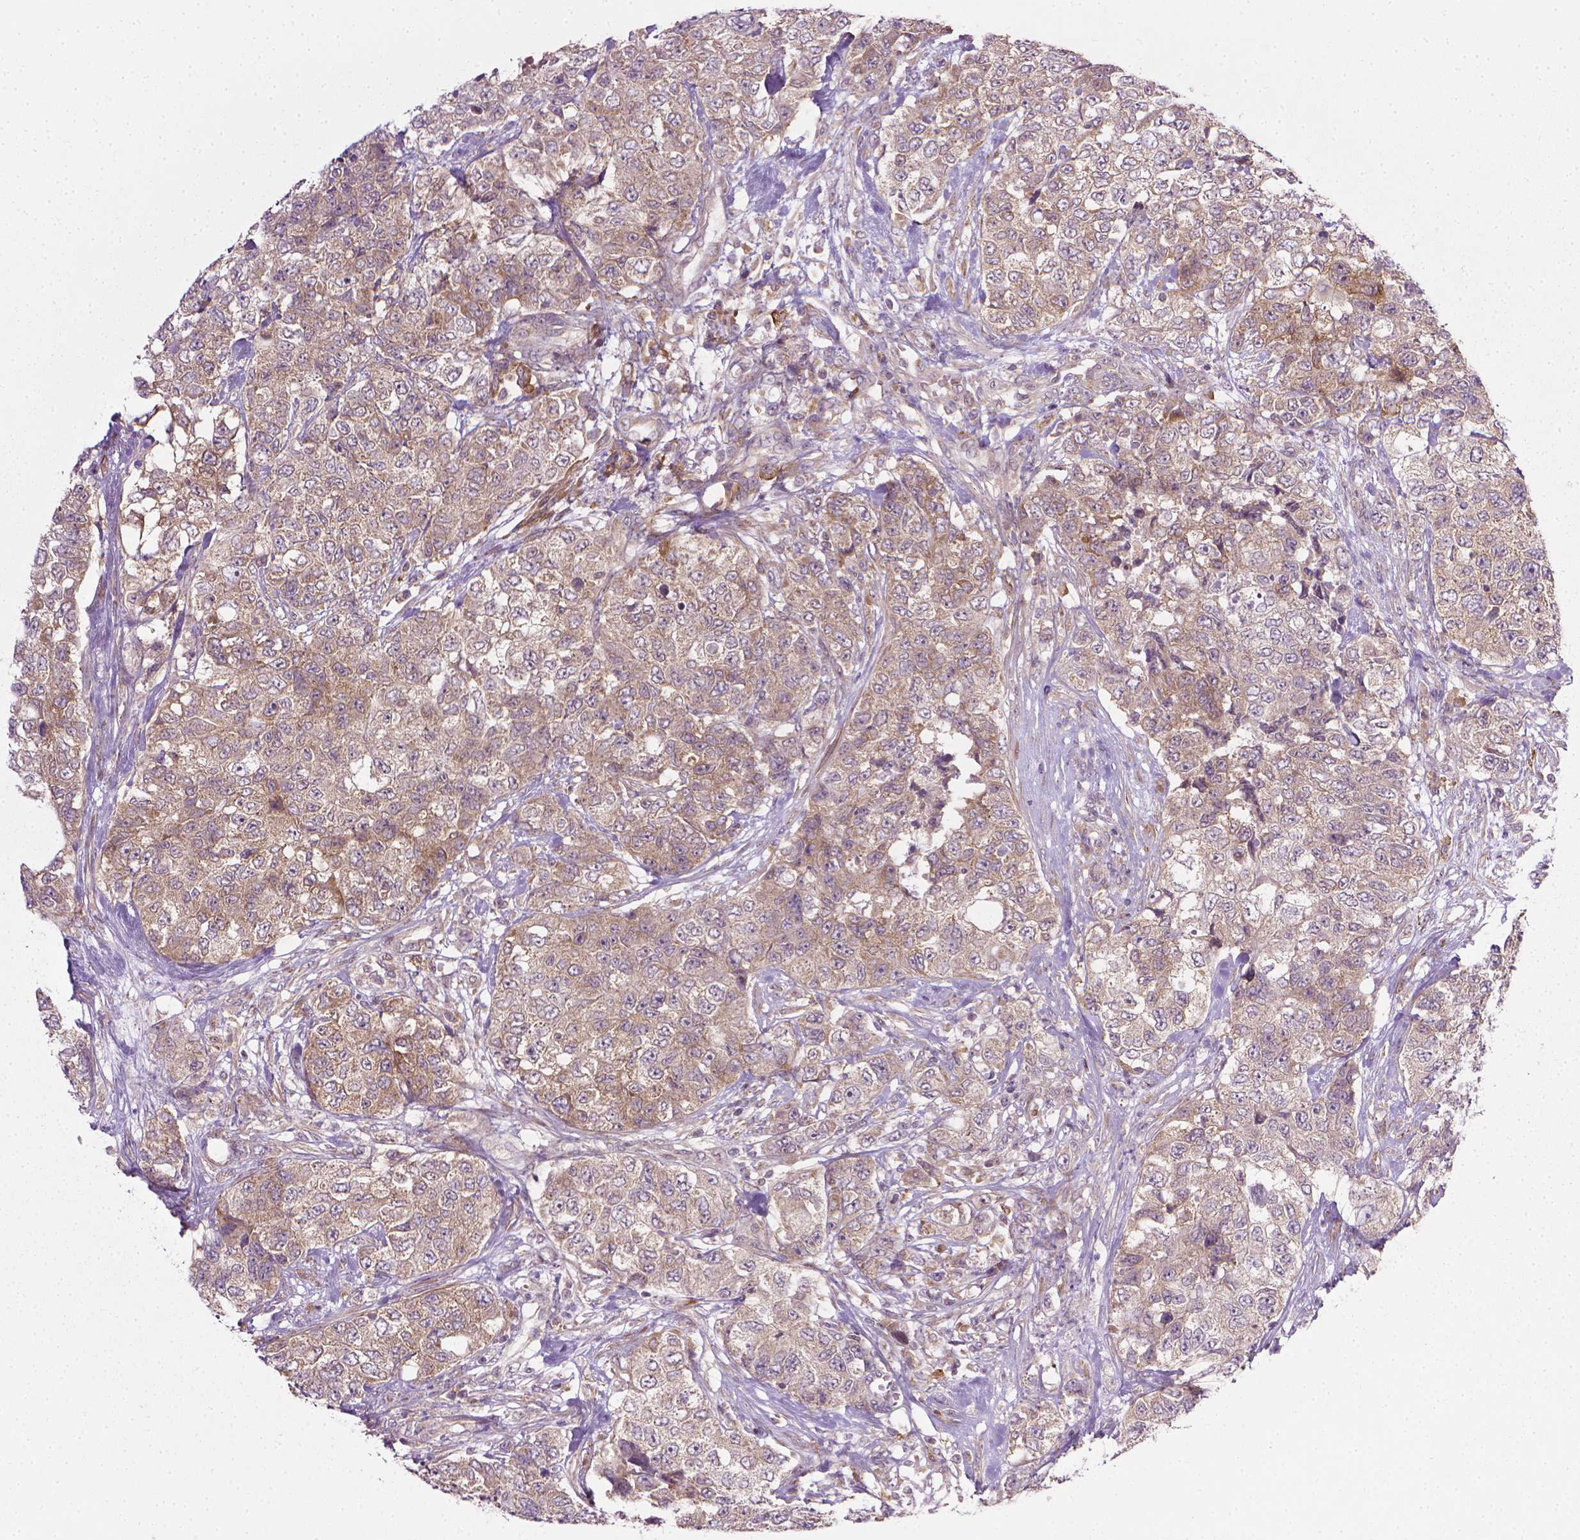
{"staining": {"intensity": "weak", "quantity": ">75%", "location": "cytoplasmic/membranous"}, "tissue": "urothelial cancer", "cell_type": "Tumor cells", "image_type": "cancer", "snomed": [{"axis": "morphology", "description": "Urothelial carcinoma, High grade"}, {"axis": "topography", "description": "Urinary bladder"}], "caption": "The histopathology image shows immunohistochemical staining of high-grade urothelial carcinoma. There is weak cytoplasmic/membranous staining is identified in about >75% of tumor cells.", "gene": "PRAG1", "patient": {"sex": "female", "age": 78}}